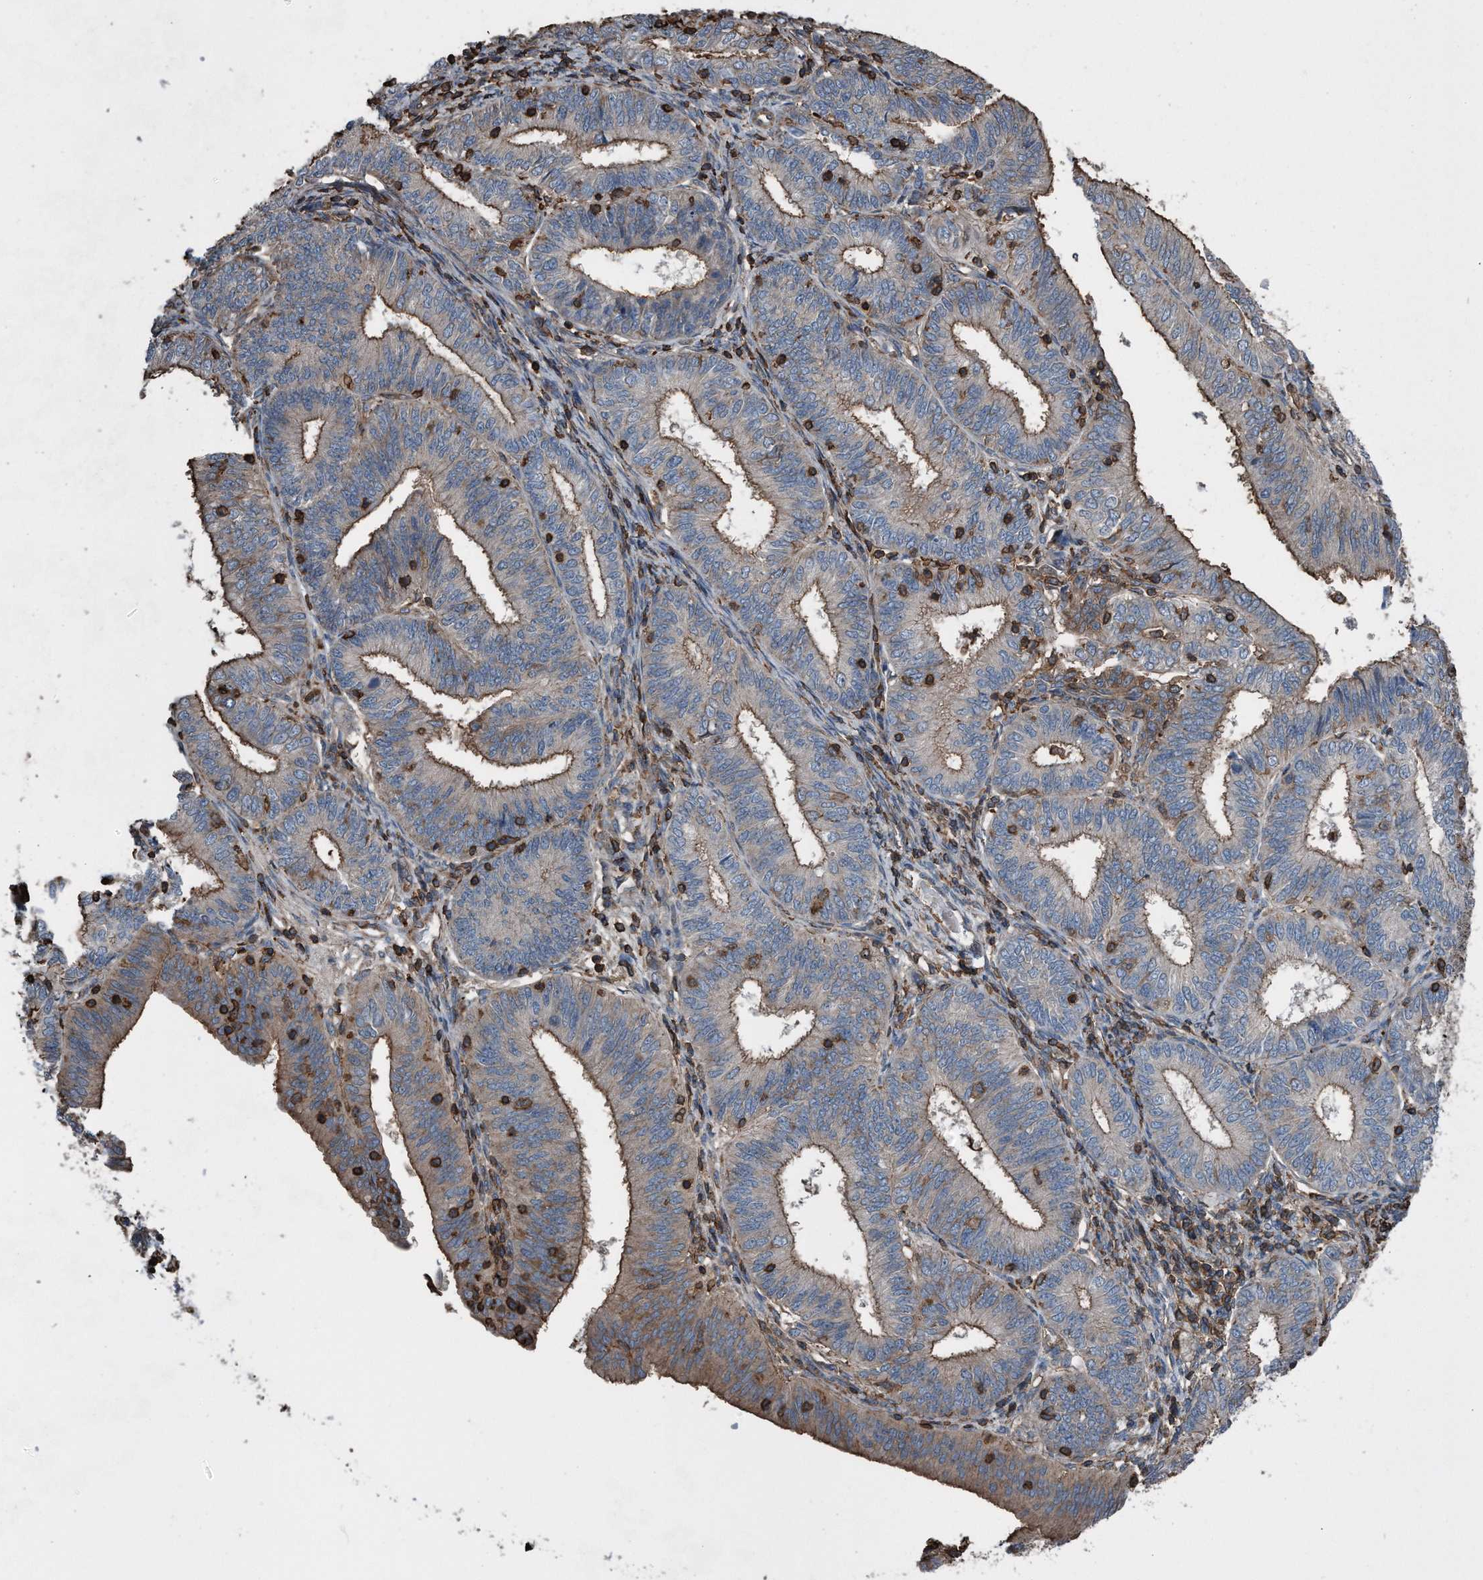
{"staining": {"intensity": "moderate", "quantity": "25%-75%", "location": "cytoplasmic/membranous"}, "tissue": "endometrial cancer", "cell_type": "Tumor cells", "image_type": "cancer", "snomed": [{"axis": "morphology", "description": "Adenocarcinoma, NOS"}, {"axis": "topography", "description": "Endometrium"}], "caption": "A photomicrograph of human adenocarcinoma (endometrial) stained for a protein displays moderate cytoplasmic/membranous brown staining in tumor cells.", "gene": "RSPO3", "patient": {"sex": "female", "age": 51}}